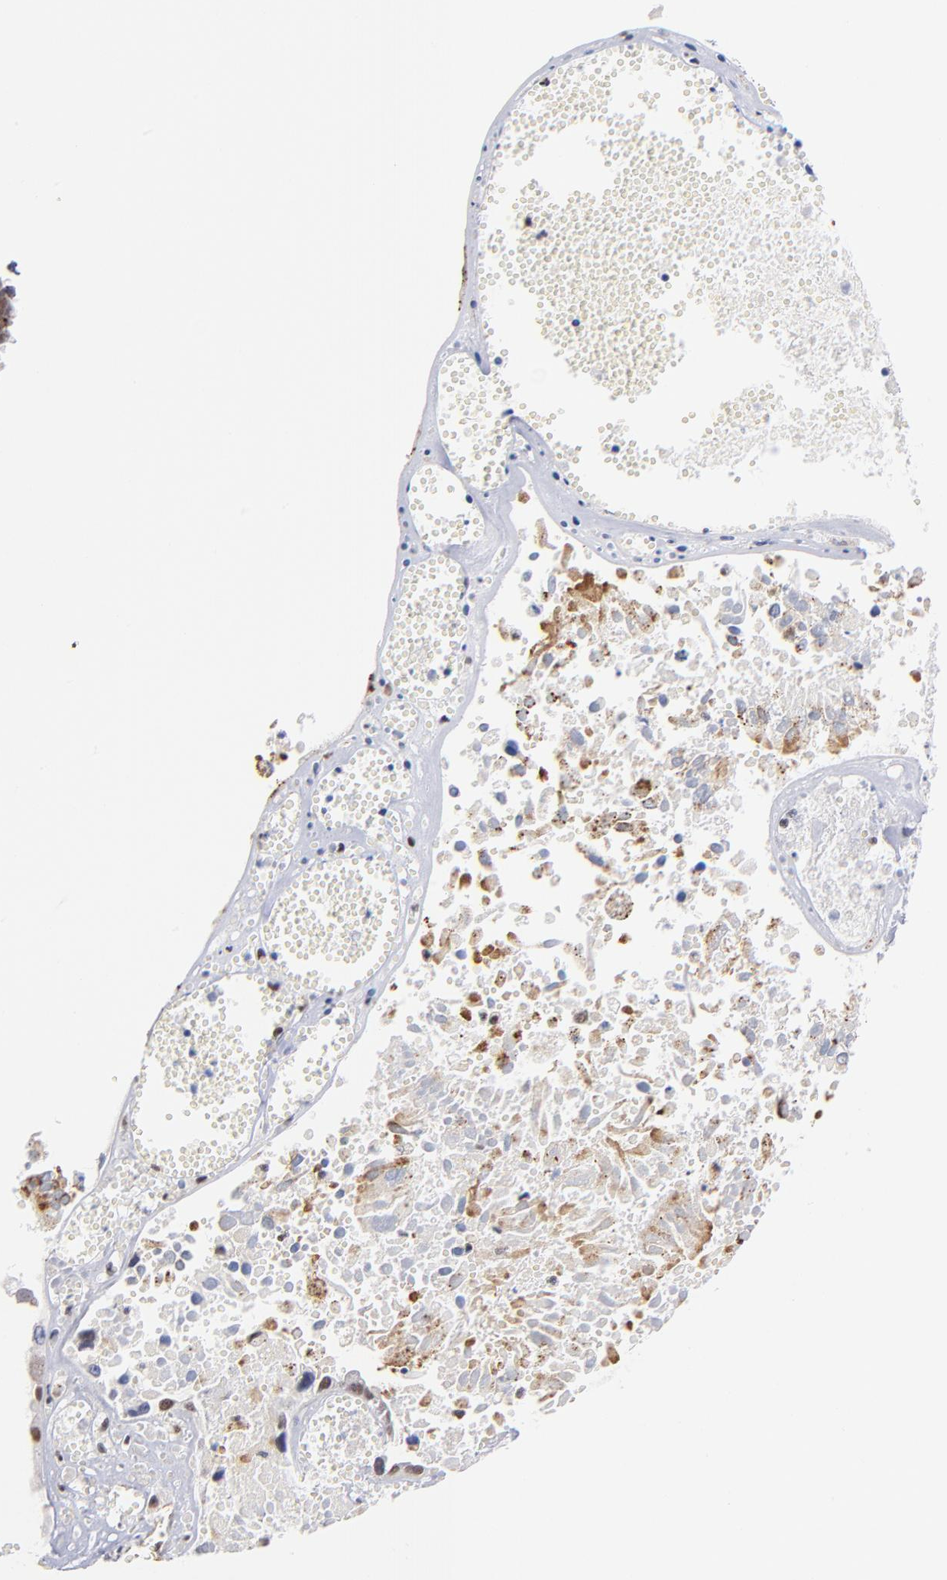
{"staining": {"intensity": "moderate", "quantity": ">75%", "location": "cytoplasmic/membranous,nuclear"}, "tissue": "ovarian cancer", "cell_type": "Tumor cells", "image_type": "cancer", "snomed": [{"axis": "morphology", "description": "Carcinoma, endometroid"}, {"axis": "topography", "description": "Ovary"}], "caption": "Human ovarian cancer stained for a protein (brown) reveals moderate cytoplasmic/membranous and nuclear positive expression in approximately >75% of tumor cells.", "gene": "GABPA", "patient": {"sex": "female", "age": 85}}